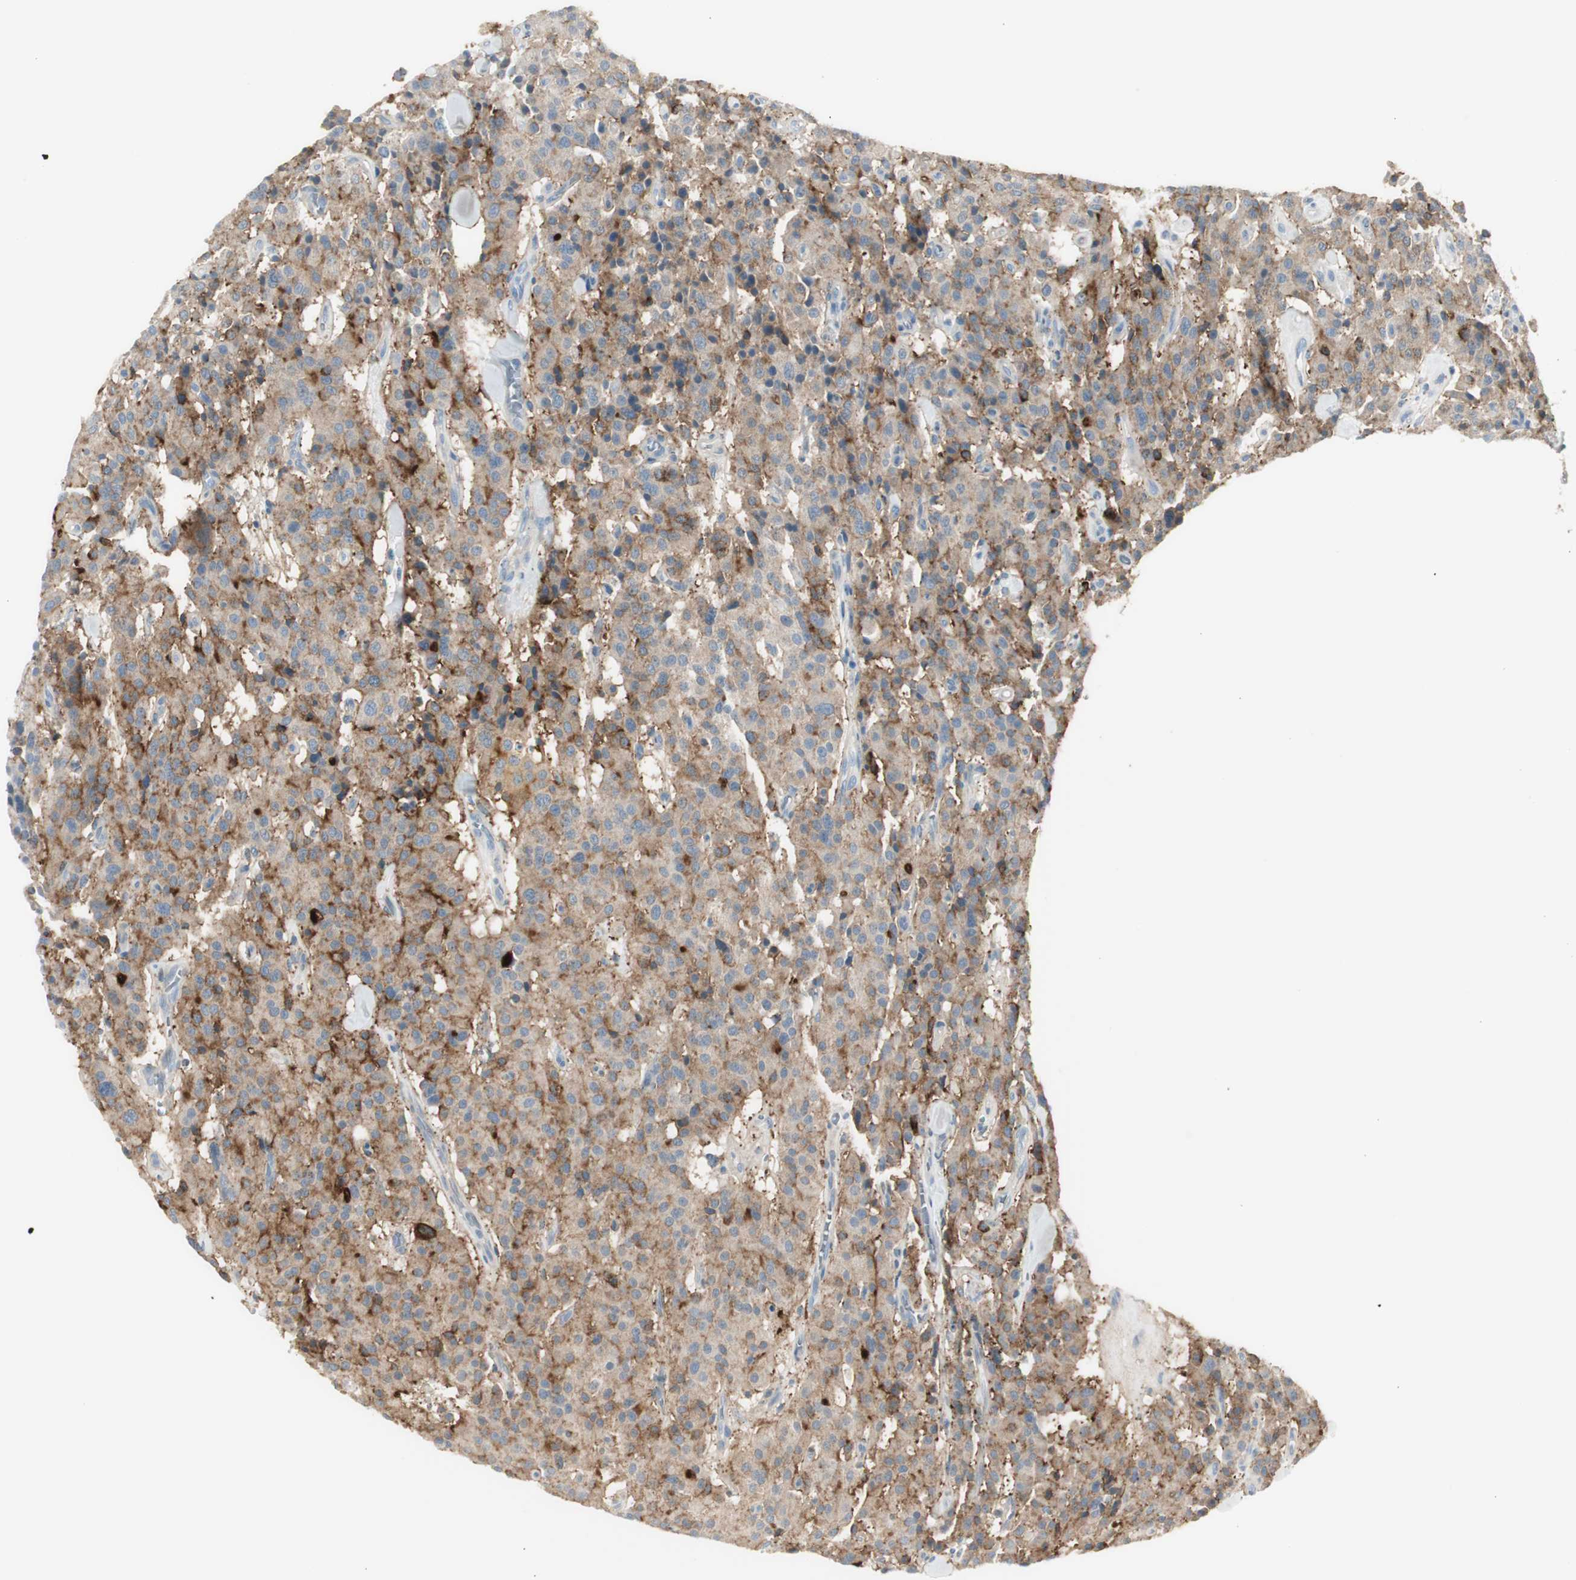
{"staining": {"intensity": "moderate", "quantity": "25%-75%", "location": "cytoplasmic/membranous"}, "tissue": "carcinoid", "cell_type": "Tumor cells", "image_type": "cancer", "snomed": [{"axis": "morphology", "description": "Carcinoid, malignant, NOS"}, {"axis": "topography", "description": "Lung"}], "caption": "A brown stain labels moderate cytoplasmic/membranous staining of a protein in human carcinoid (malignant) tumor cells.", "gene": "CACNA2D1", "patient": {"sex": "male", "age": 30}}